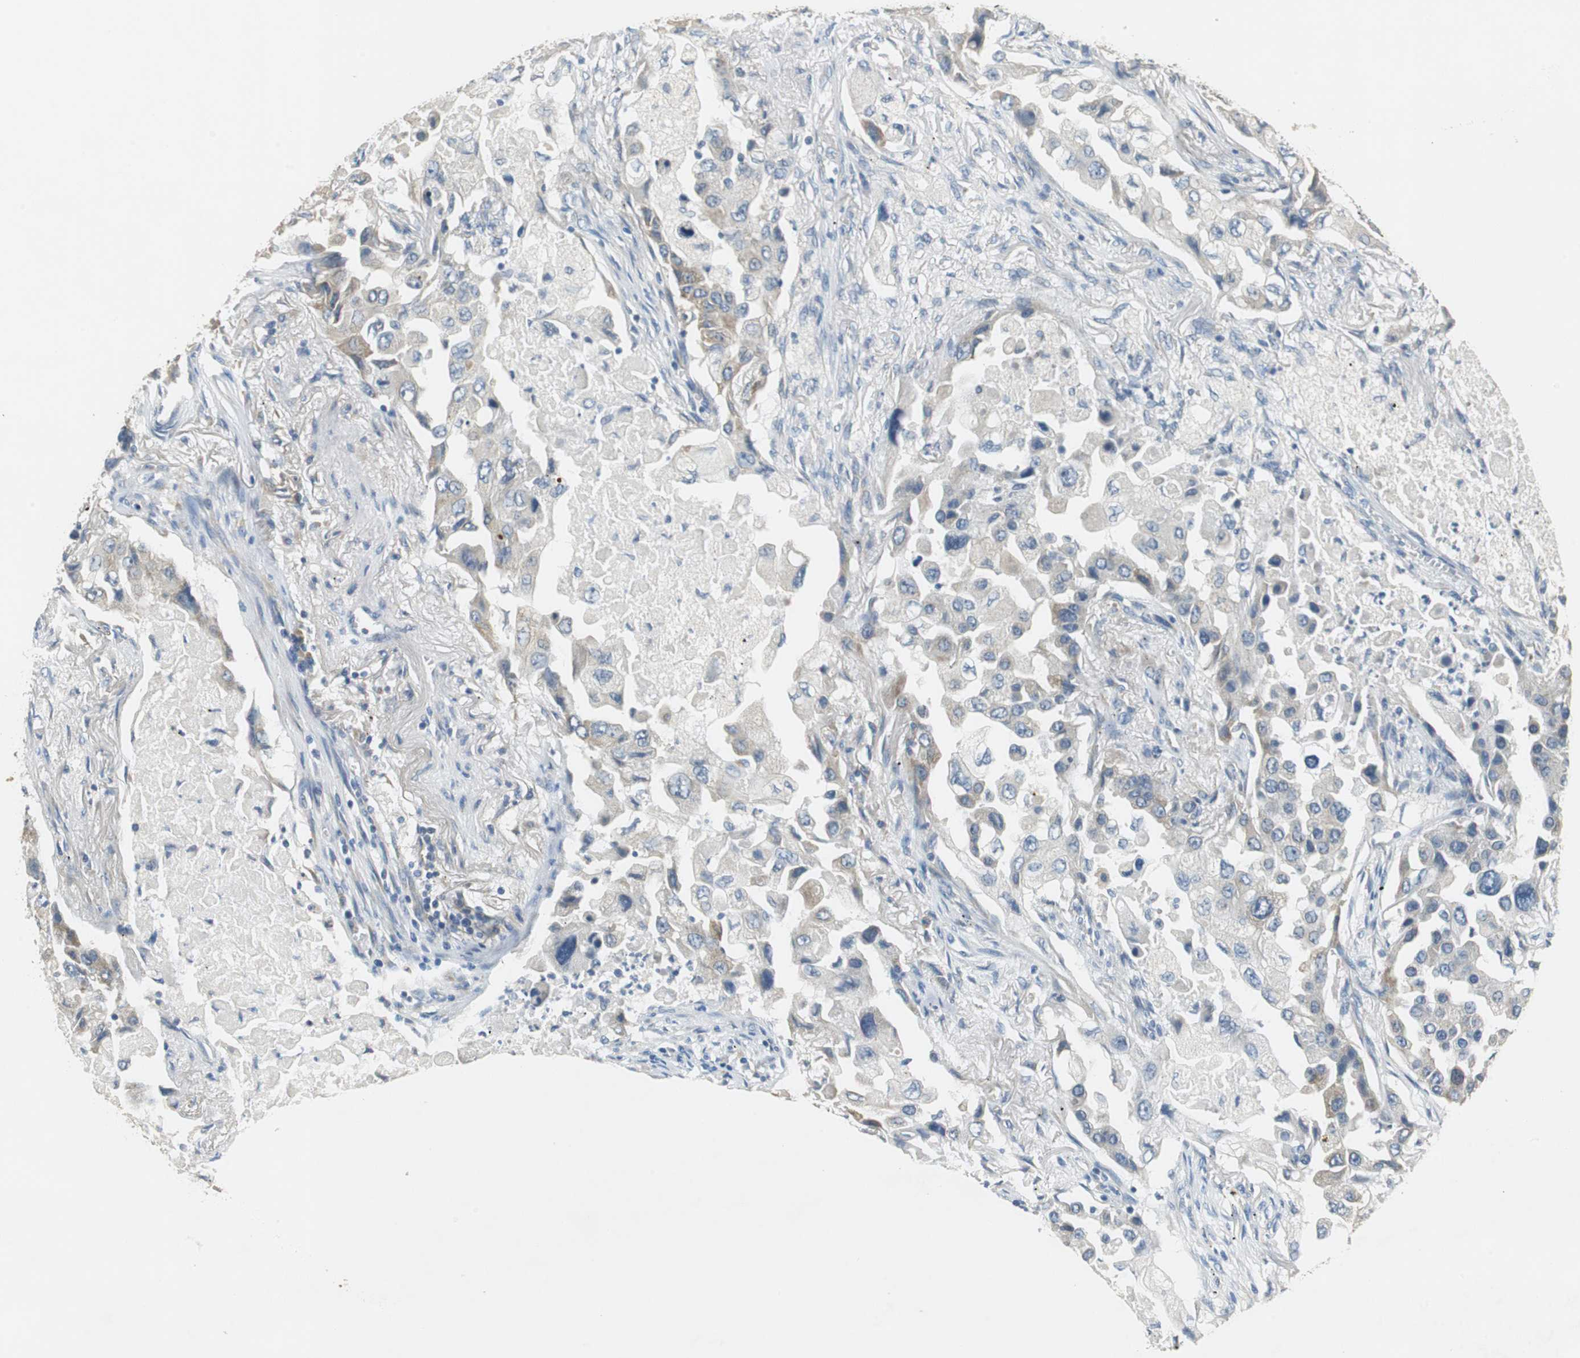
{"staining": {"intensity": "weak", "quantity": "25%-75%", "location": "cytoplasmic/membranous"}, "tissue": "lung cancer", "cell_type": "Tumor cells", "image_type": "cancer", "snomed": [{"axis": "morphology", "description": "Adenocarcinoma, NOS"}, {"axis": "topography", "description": "Lung"}], "caption": "This is an image of immunohistochemistry staining of lung adenocarcinoma, which shows weak positivity in the cytoplasmic/membranous of tumor cells.", "gene": "FADS2", "patient": {"sex": "female", "age": 65}}